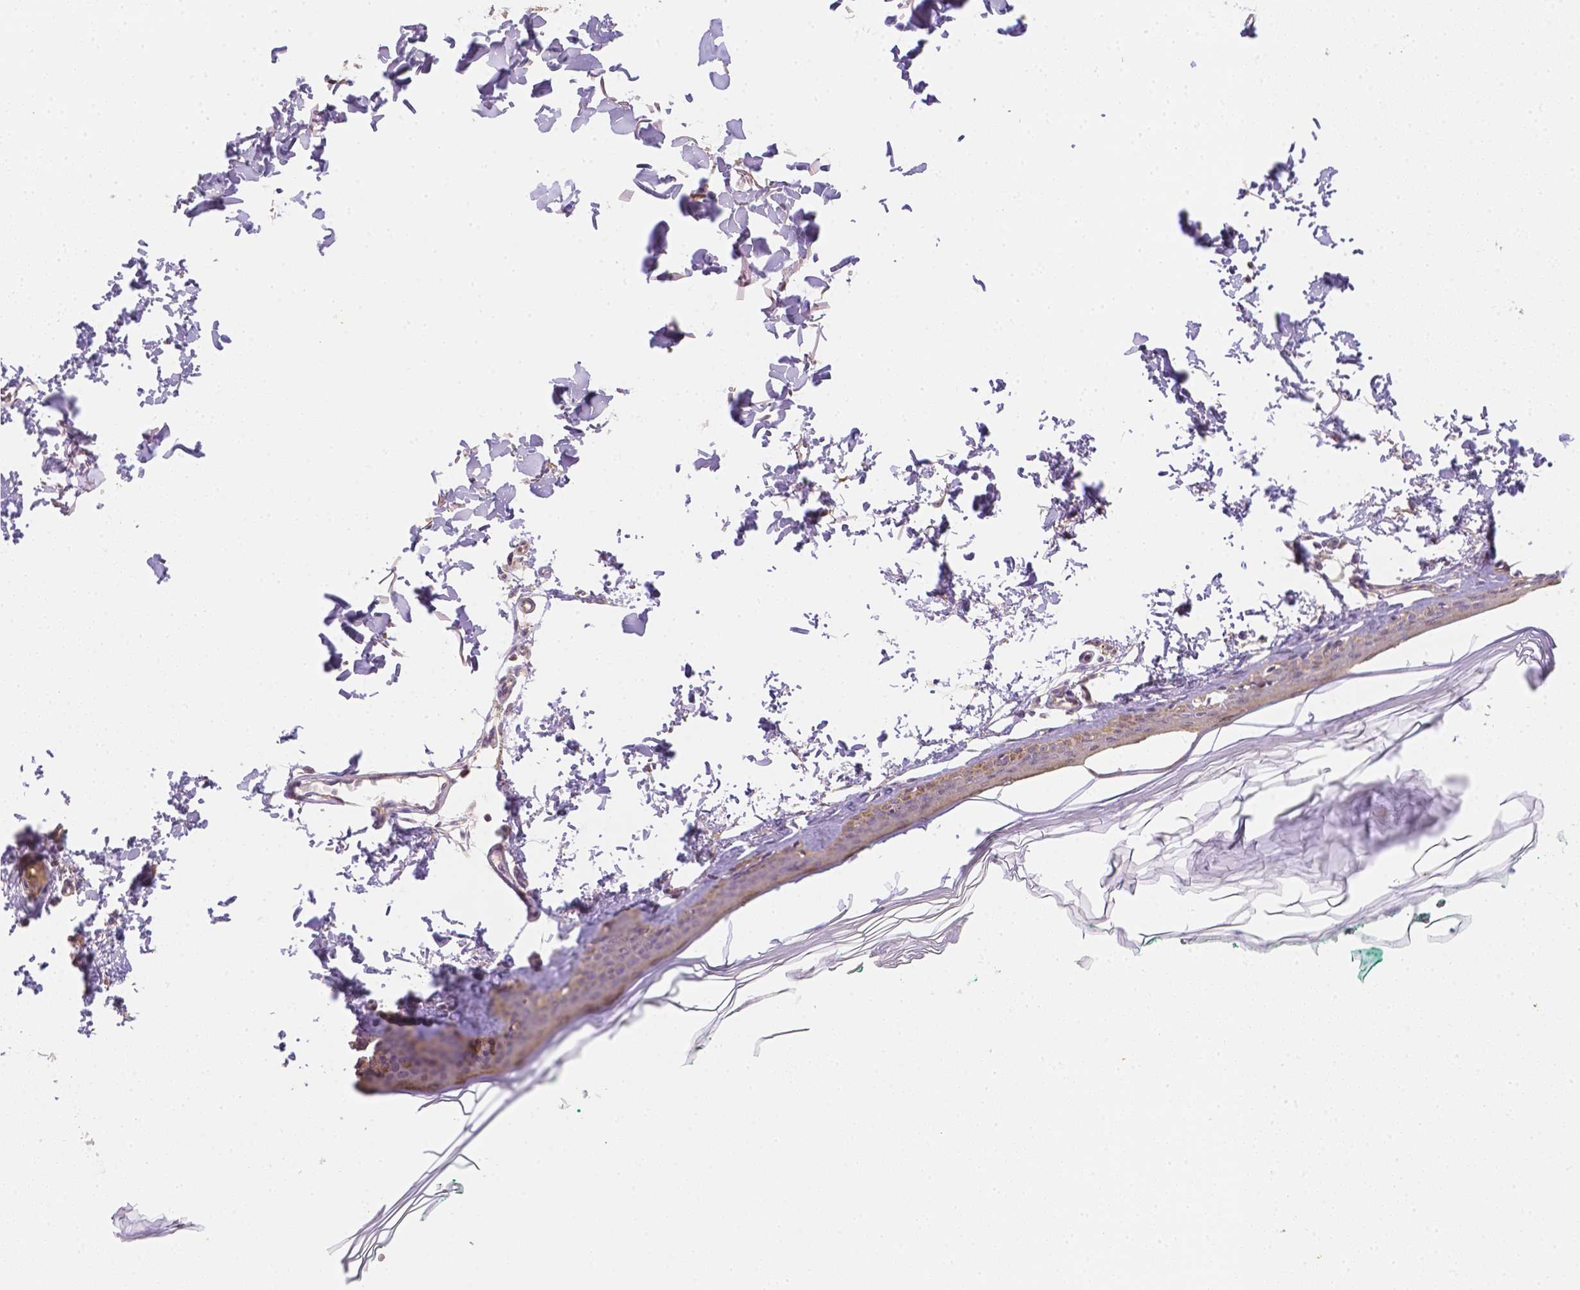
{"staining": {"intensity": "negative", "quantity": "none", "location": "none"}, "tissue": "skin", "cell_type": "Fibroblasts", "image_type": "normal", "snomed": [{"axis": "morphology", "description": "Normal tissue, NOS"}, {"axis": "topography", "description": "Skin"}, {"axis": "topography", "description": "Peripheral nerve tissue"}], "caption": "IHC histopathology image of normal skin: skin stained with DAB (3,3'-diaminobenzidine) displays no significant protein expression in fibroblasts. (Brightfield microscopy of DAB immunohistochemistry at high magnification).", "gene": "C10orf67", "patient": {"sex": "female", "age": 45}}